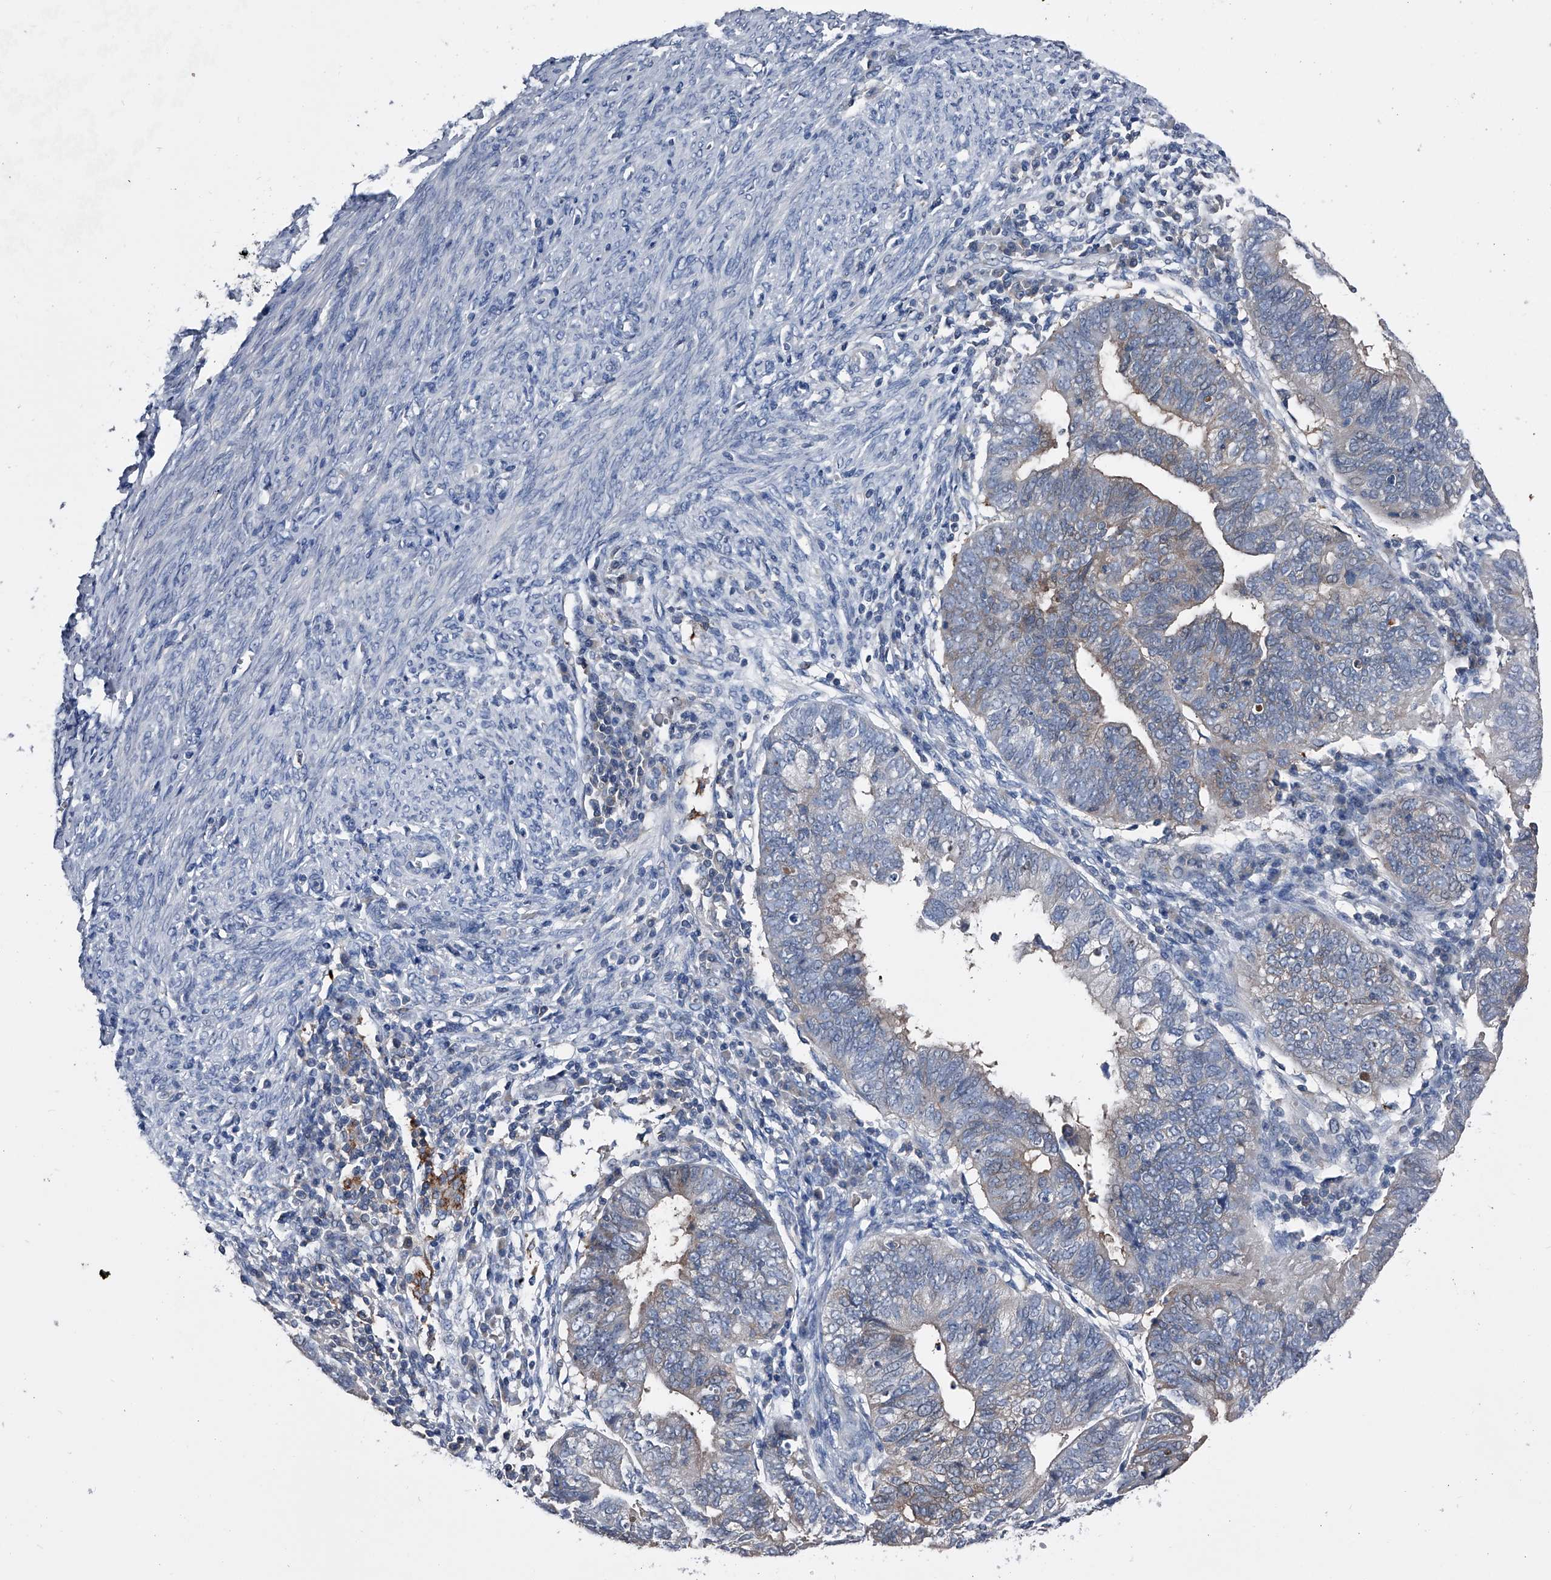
{"staining": {"intensity": "weak", "quantity": "<25%", "location": "cytoplasmic/membranous"}, "tissue": "endometrial cancer", "cell_type": "Tumor cells", "image_type": "cancer", "snomed": [{"axis": "morphology", "description": "Adenocarcinoma, NOS"}, {"axis": "topography", "description": "Uterus"}], "caption": "Tumor cells are negative for protein expression in human endometrial cancer (adenocarcinoma).", "gene": "KIF13A", "patient": {"sex": "female", "age": 77}}